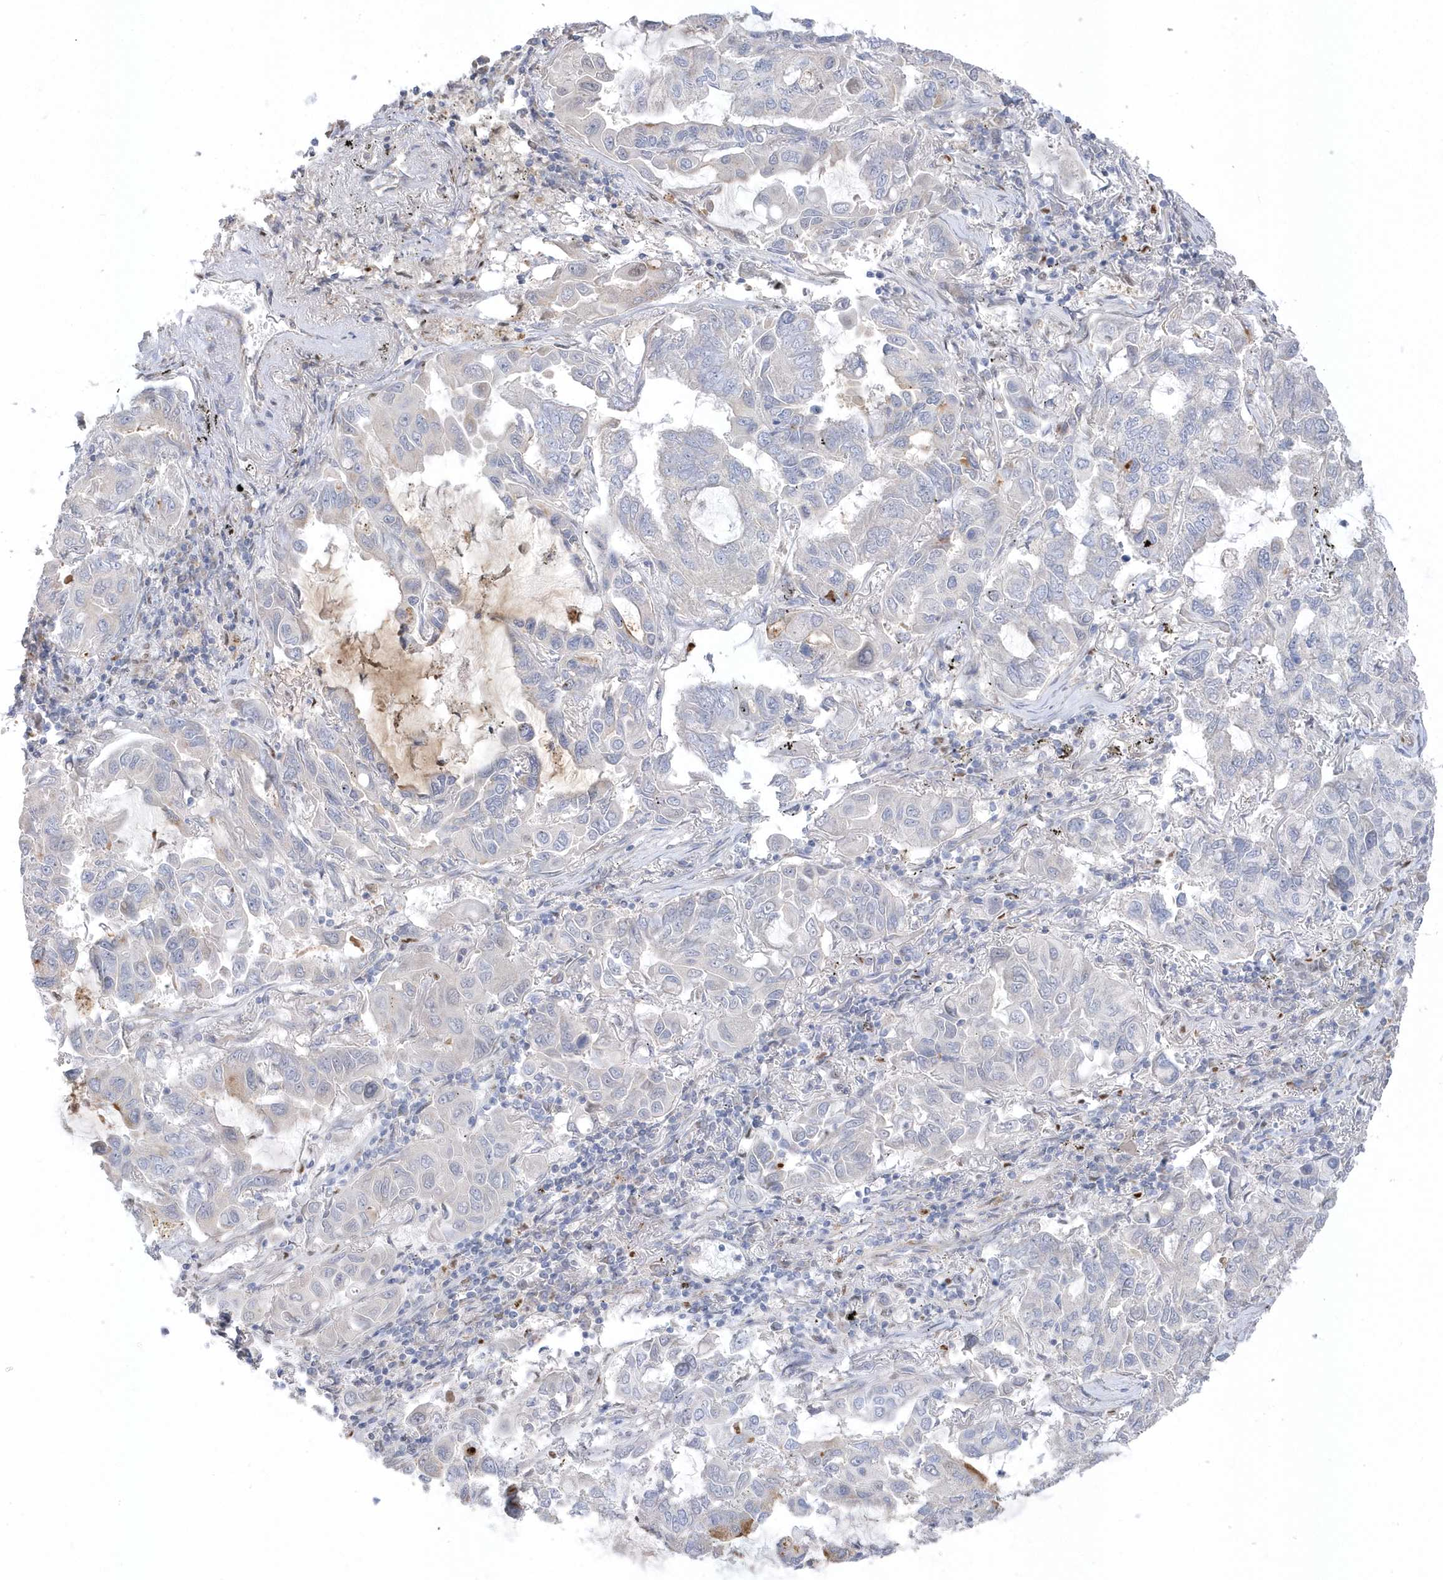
{"staining": {"intensity": "negative", "quantity": "none", "location": "none"}, "tissue": "lung cancer", "cell_type": "Tumor cells", "image_type": "cancer", "snomed": [{"axis": "morphology", "description": "Adenocarcinoma, NOS"}, {"axis": "topography", "description": "Lung"}], "caption": "Immunohistochemical staining of lung cancer (adenocarcinoma) shows no significant positivity in tumor cells.", "gene": "GTPBP6", "patient": {"sex": "male", "age": 64}}